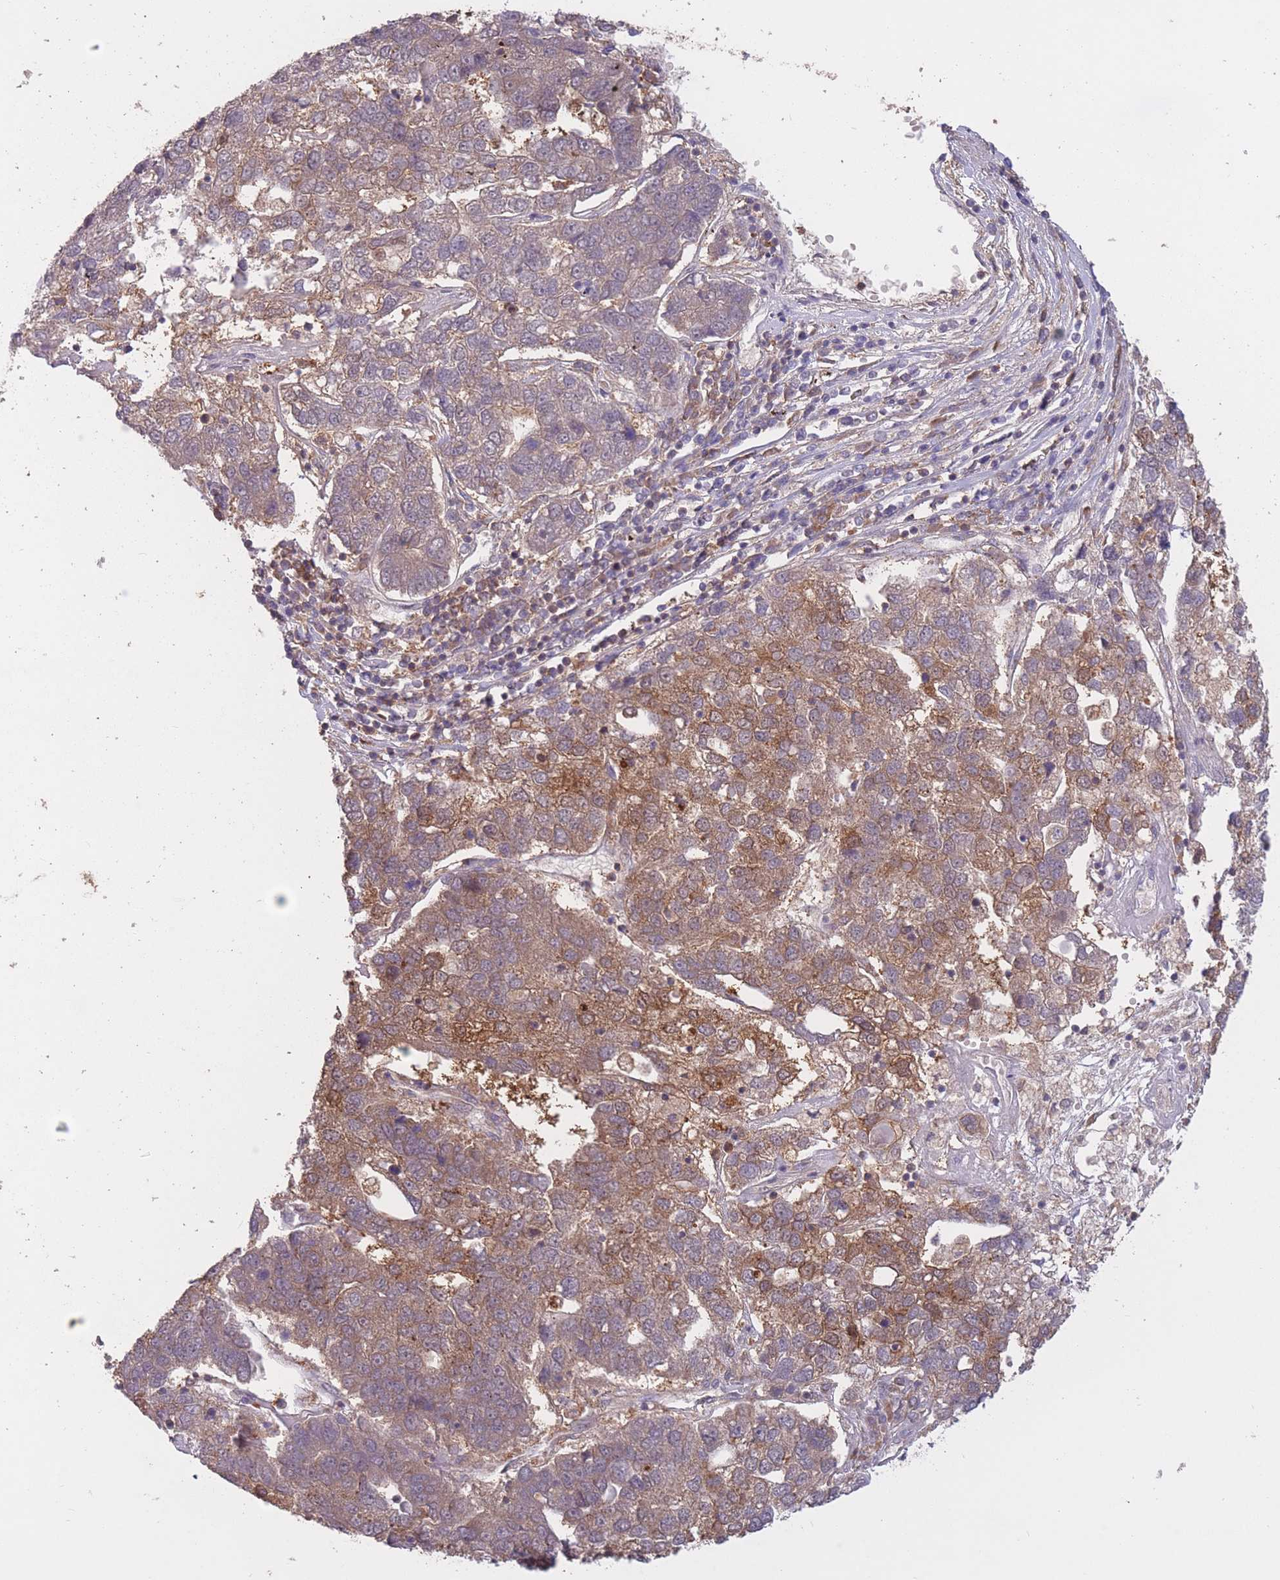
{"staining": {"intensity": "moderate", "quantity": "25%-75%", "location": "cytoplasmic/membranous"}, "tissue": "pancreatic cancer", "cell_type": "Tumor cells", "image_type": "cancer", "snomed": [{"axis": "morphology", "description": "Adenocarcinoma, NOS"}, {"axis": "topography", "description": "Pancreas"}], "caption": "Moderate cytoplasmic/membranous protein staining is seen in approximately 25%-75% of tumor cells in pancreatic cancer.", "gene": "GMIP", "patient": {"sex": "female", "age": 61}}